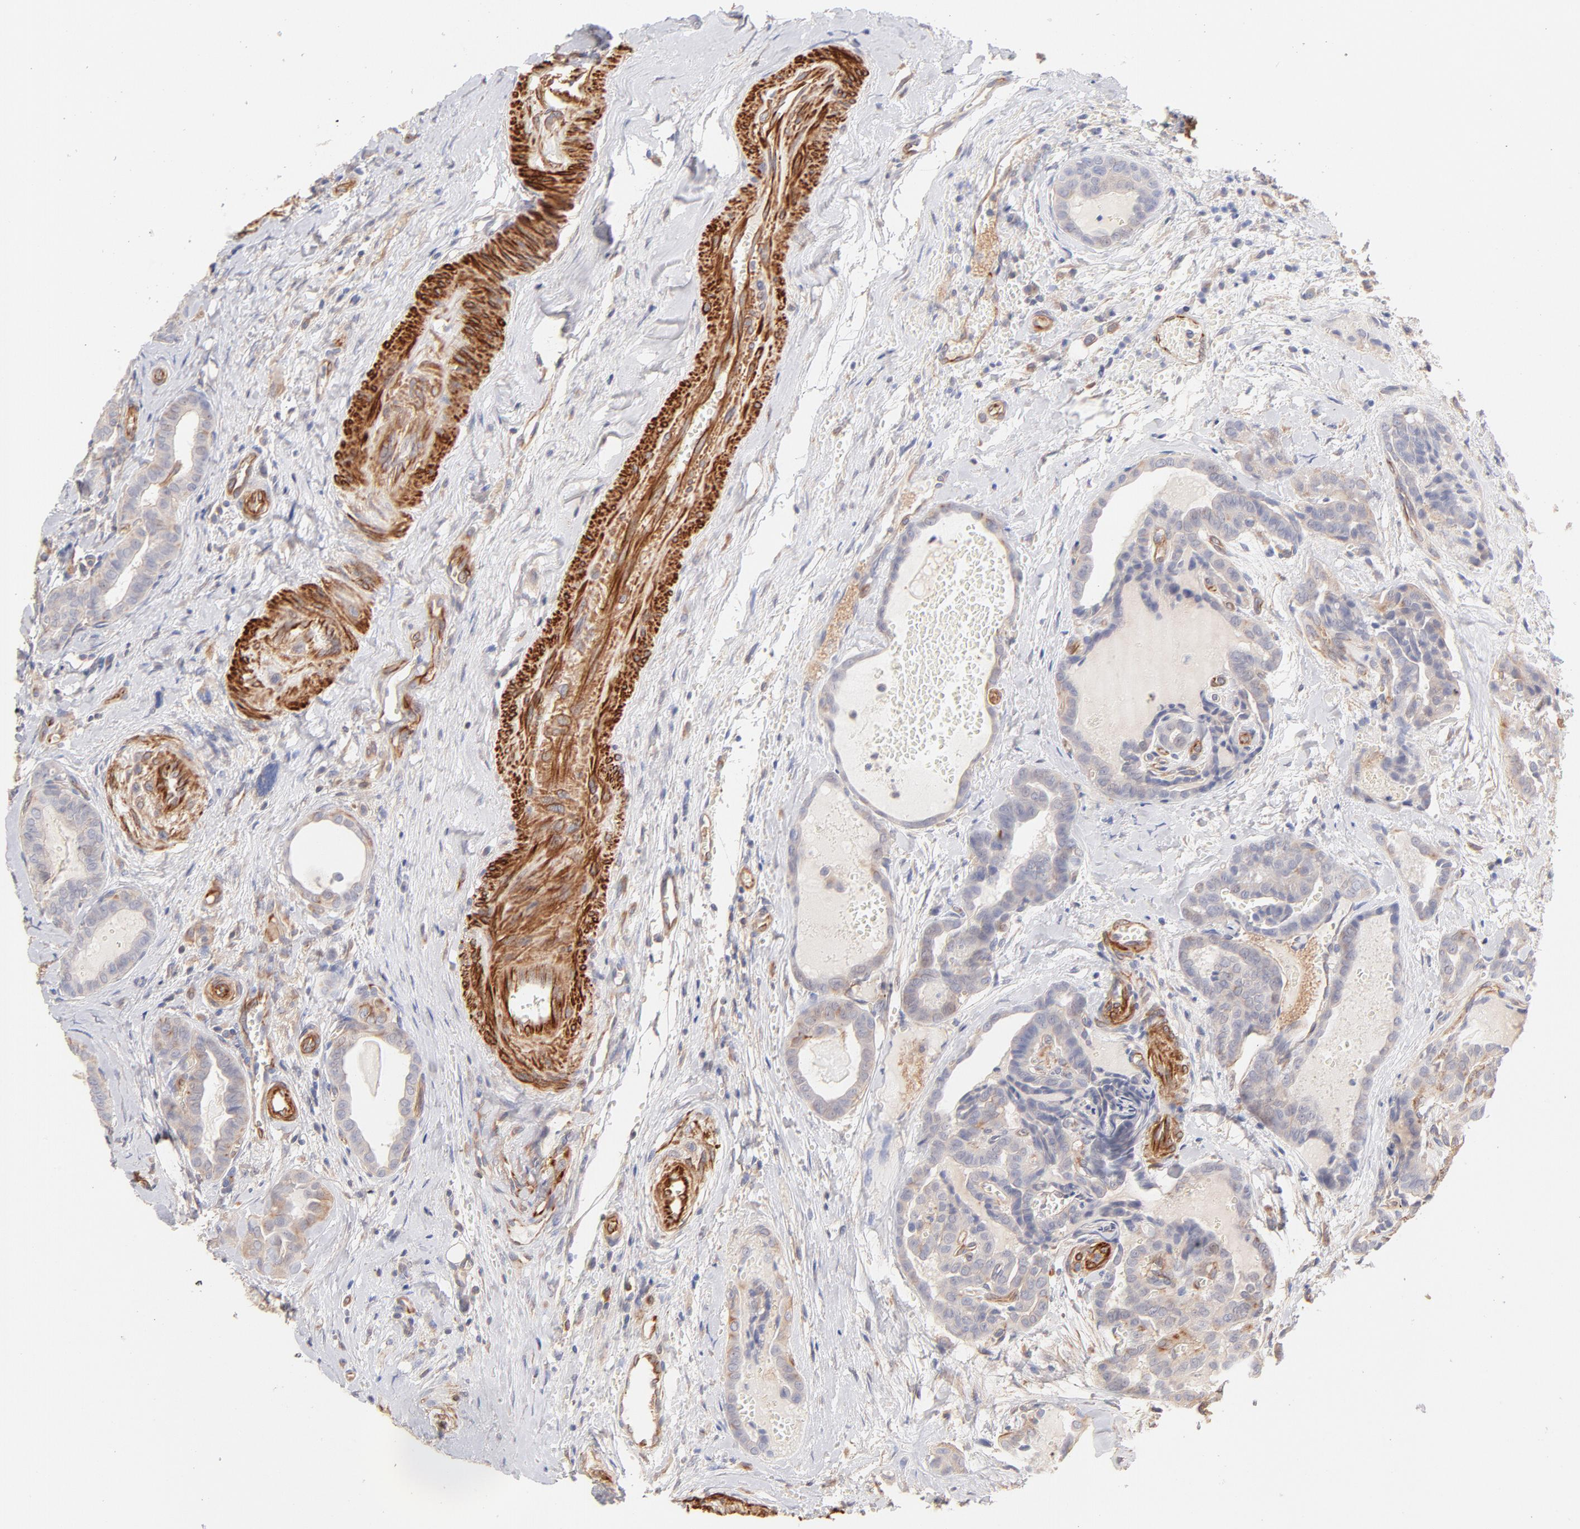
{"staining": {"intensity": "negative", "quantity": "none", "location": "none"}, "tissue": "thyroid cancer", "cell_type": "Tumor cells", "image_type": "cancer", "snomed": [{"axis": "morphology", "description": "Carcinoma, NOS"}, {"axis": "topography", "description": "Thyroid gland"}], "caption": "Micrograph shows no protein expression in tumor cells of thyroid carcinoma tissue.", "gene": "LDLRAP1", "patient": {"sex": "female", "age": 91}}